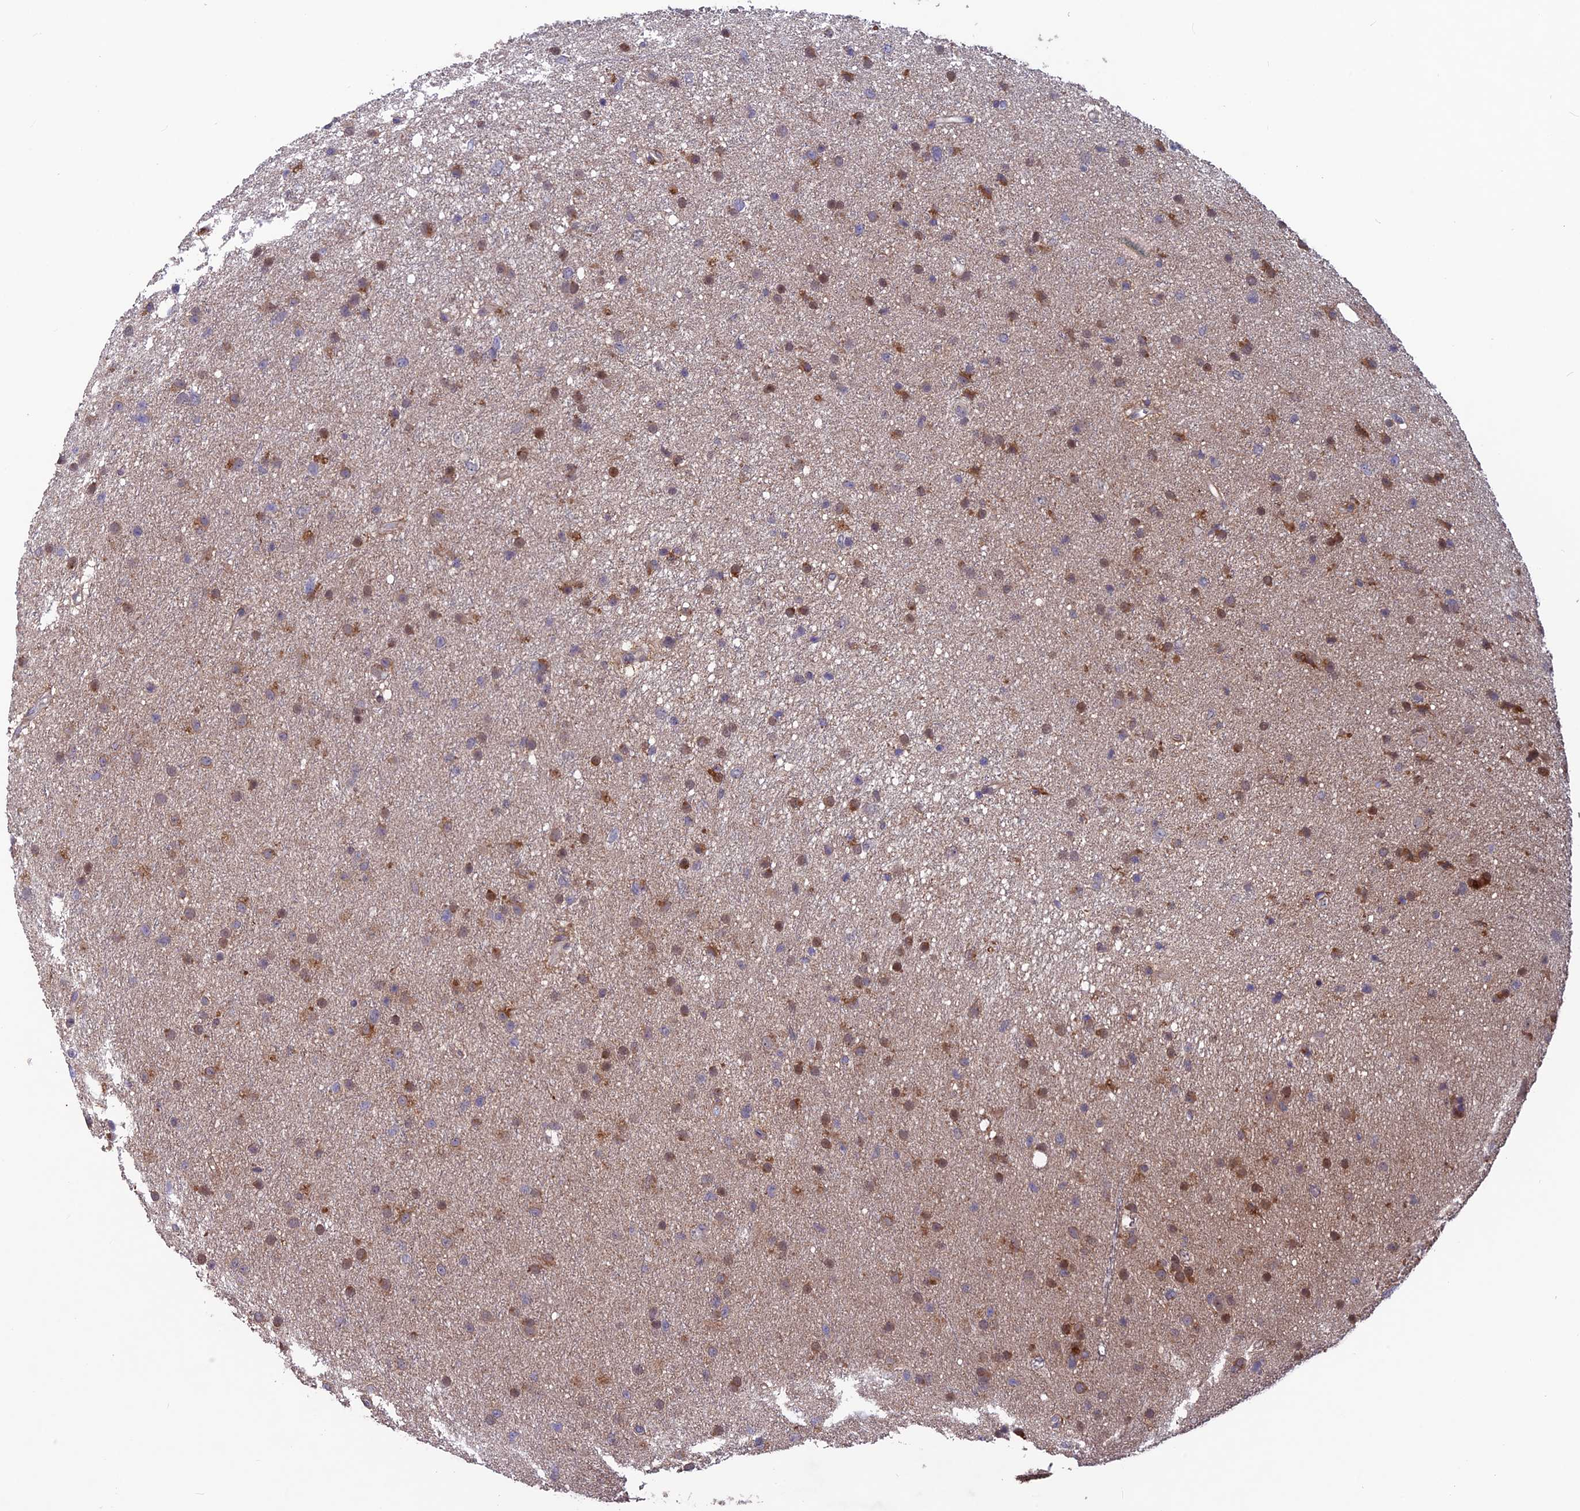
{"staining": {"intensity": "moderate", "quantity": "25%-75%", "location": "cytoplasmic/membranous"}, "tissue": "glioma", "cell_type": "Tumor cells", "image_type": "cancer", "snomed": [{"axis": "morphology", "description": "Glioma, malignant, Low grade"}, {"axis": "topography", "description": "Cerebral cortex"}], "caption": "Protein staining demonstrates moderate cytoplasmic/membranous staining in approximately 25%-75% of tumor cells in glioma.", "gene": "MAST2", "patient": {"sex": "female", "age": 39}}